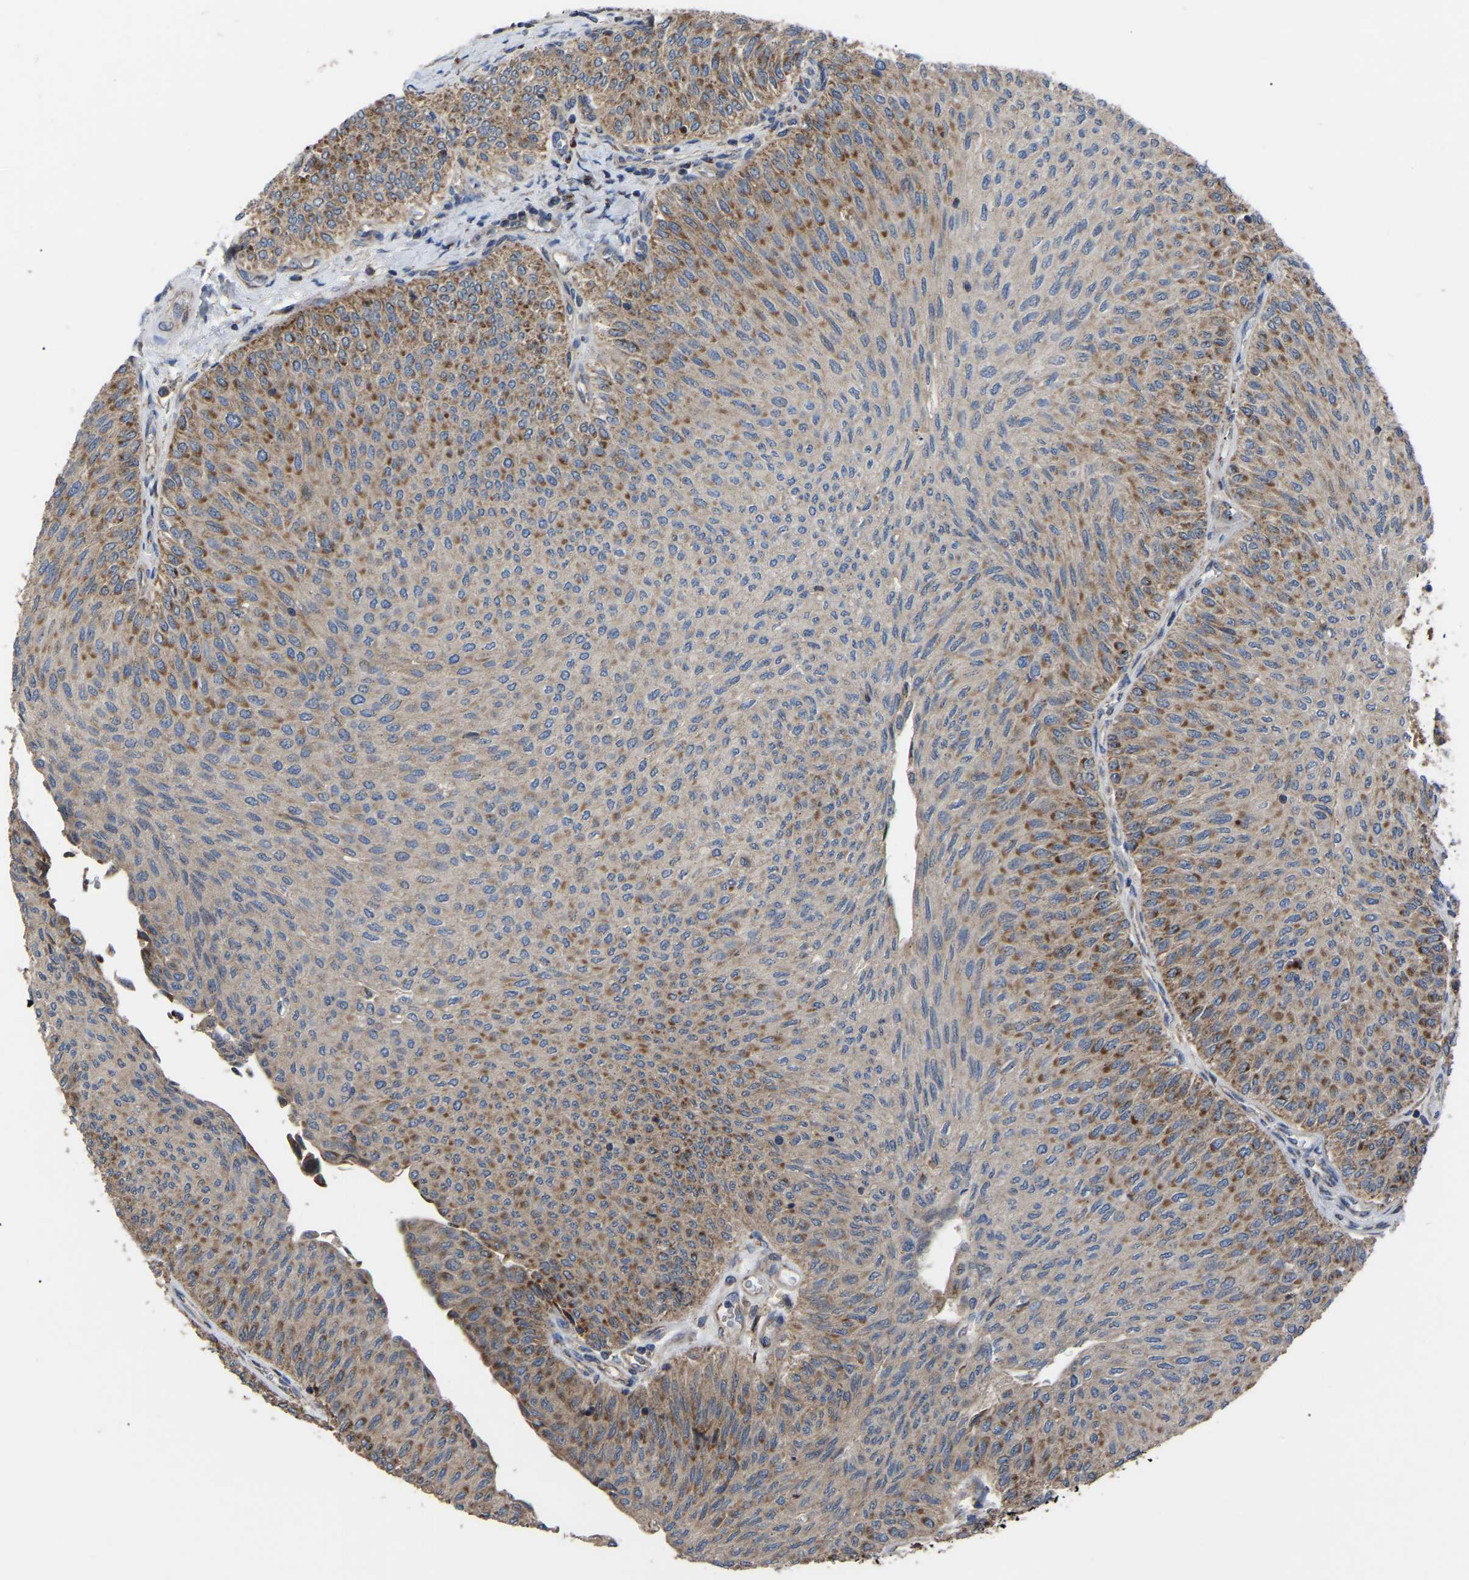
{"staining": {"intensity": "moderate", "quantity": "25%-75%", "location": "cytoplasmic/membranous"}, "tissue": "urothelial cancer", "cell_type": "Tumor cells", "image_type": "cancer", "snomed": [{"axis": "morphology", "description": "Urothelial carcinoma, Low grade"}, {"axis": "topography", "description": "Urinary bladder"}], "caption": "IHC of urothelial carcinoma (low-grade) displays medium levels of moderate cytoplasmic/membranous expression in approximately 25%-75% of tumor cells. (Brightfield microscopy of DAB IHC at high magnification).", "gene": "GCC1", "patient": {"sex": "male", "age": 78}}